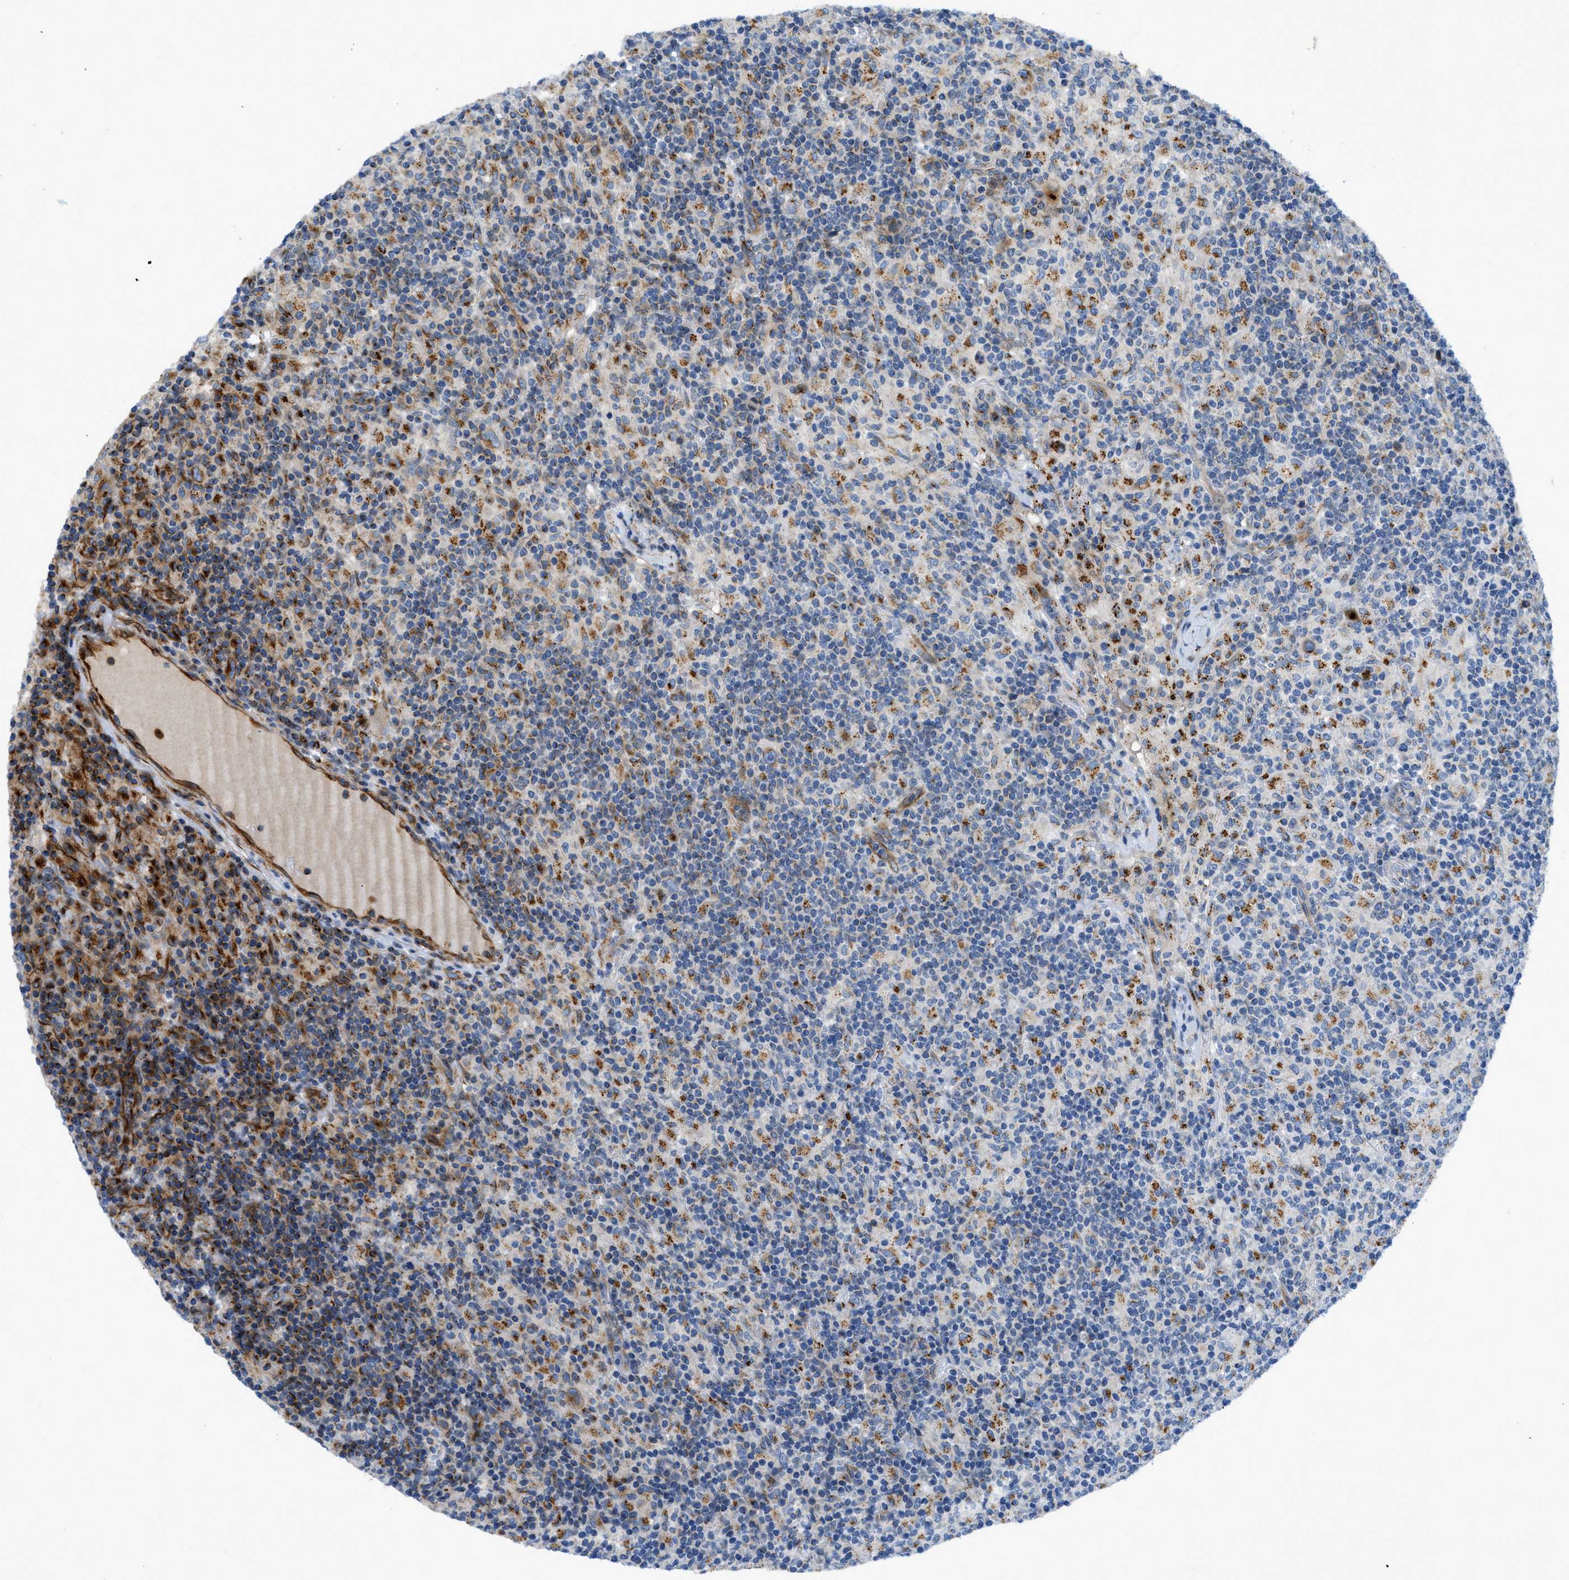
{"staining": {"intensity": "moderate", "quantity": "25%-75%", "location": "cytoplasmic/membranous"}, "tissue": "lymphoma", "cell_type": "Tumor cells", "image_type": "cancer", "snomed": [{"axis": "morphology", "description": "Hodgkin's disease, NOS"}, {"axis": "topography", "description": "Lymph node"}], "caption": "There is medium levels of moderate cytoplasmic/membranous positivity in tumor cells of Hodgkin's disease, as demonstrated by immunohistochemical staining (brown color).", "gene": "TMEM248", "patient": {"sex": "male", "age": 70}}